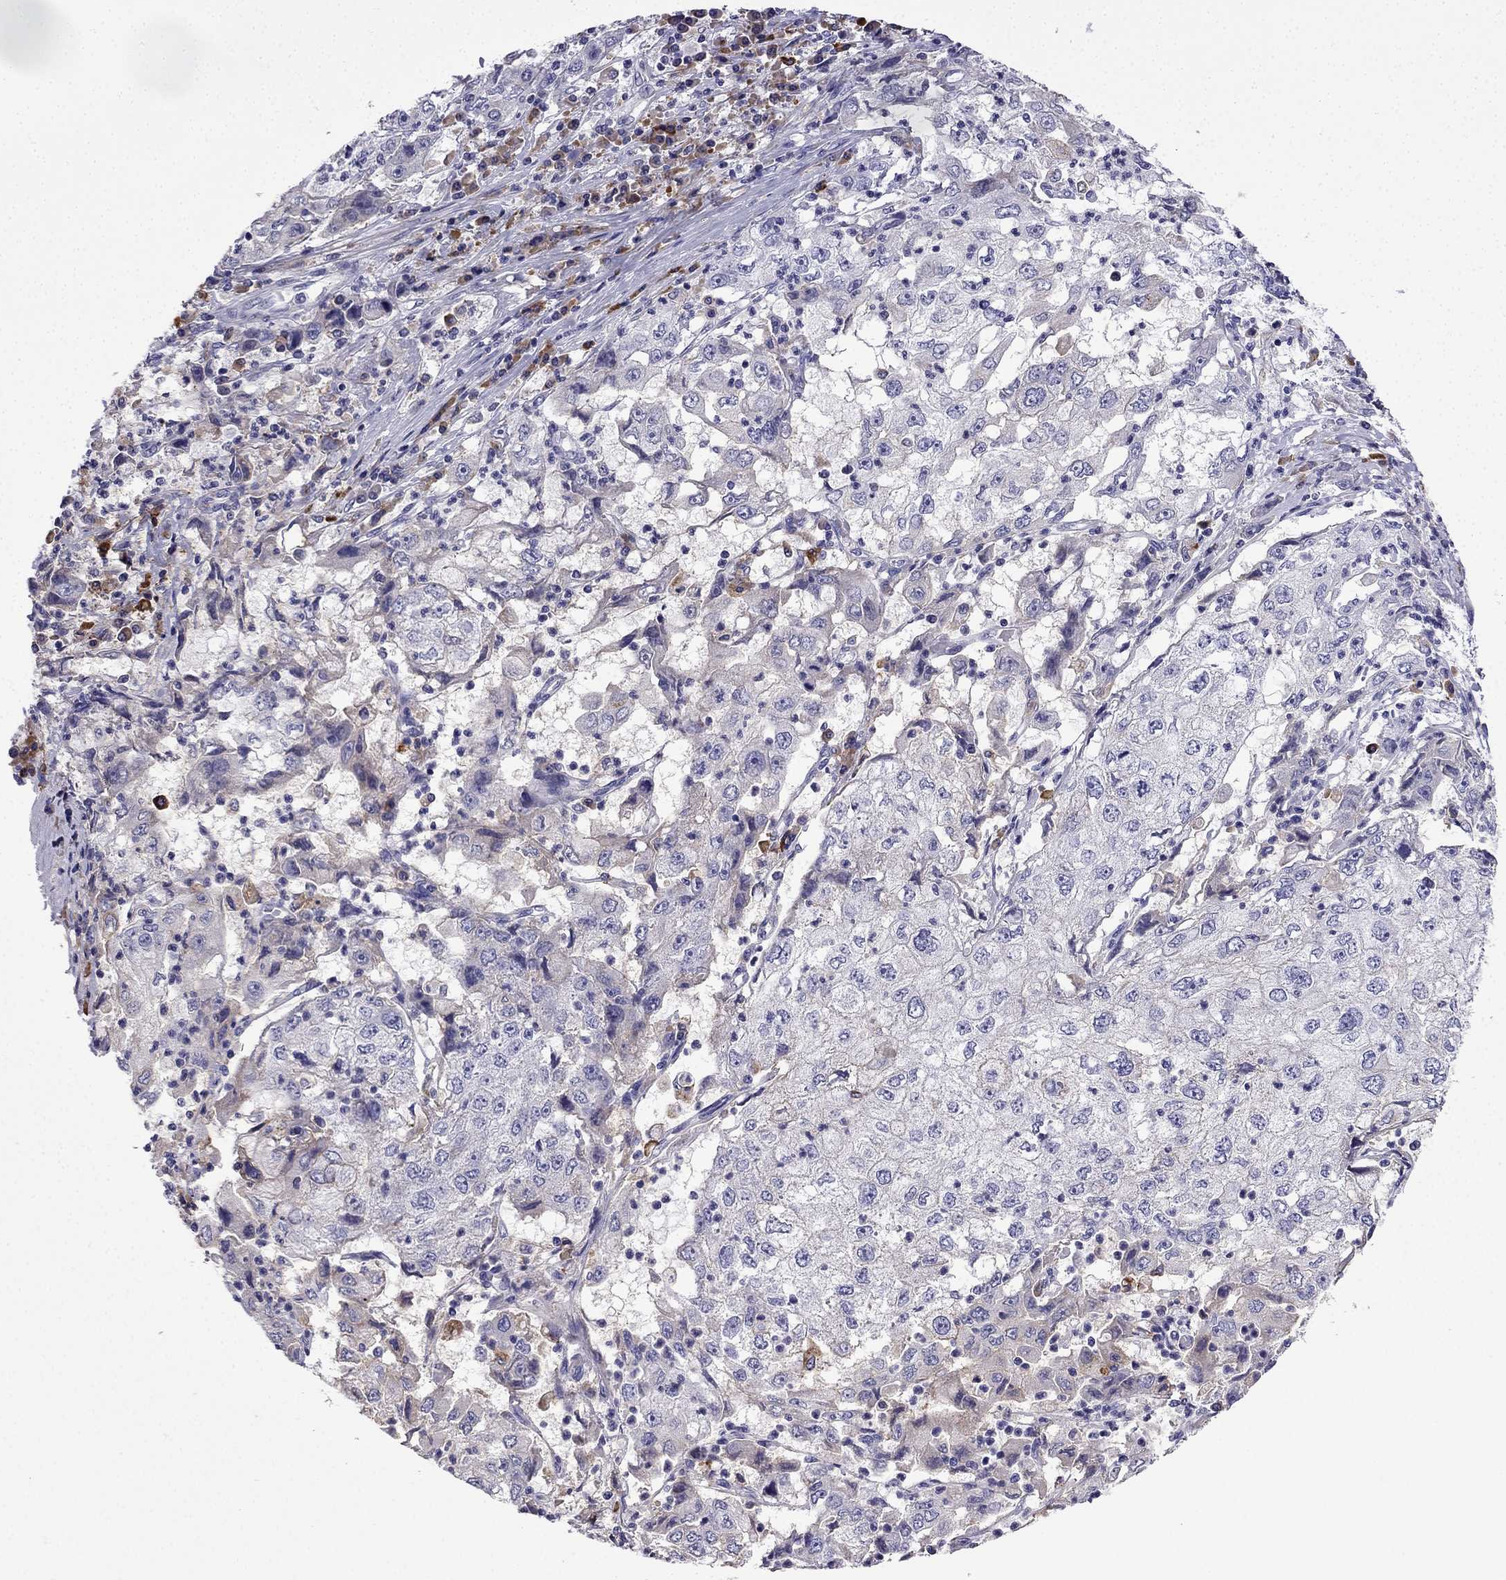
{"staining": {"intensity": "weak", "quantity": "<25%", "location": "cytoplasmic/membranous"}, "tissue": "cervical cancer", "cell_type": "Tumor cells", "image_type": "cancer", "snomed": [{"axis": "morphology", "description": "Squamous cell carcinoma, NOS"}, {"axis": "topography", "description": "Cervix"}], "caption": "The image demonstrates no staining of tumor cells in cervical squamous cell carcinoma.", "gene": "TSSK4", "patient": {"sex": "female", "age": 36}}